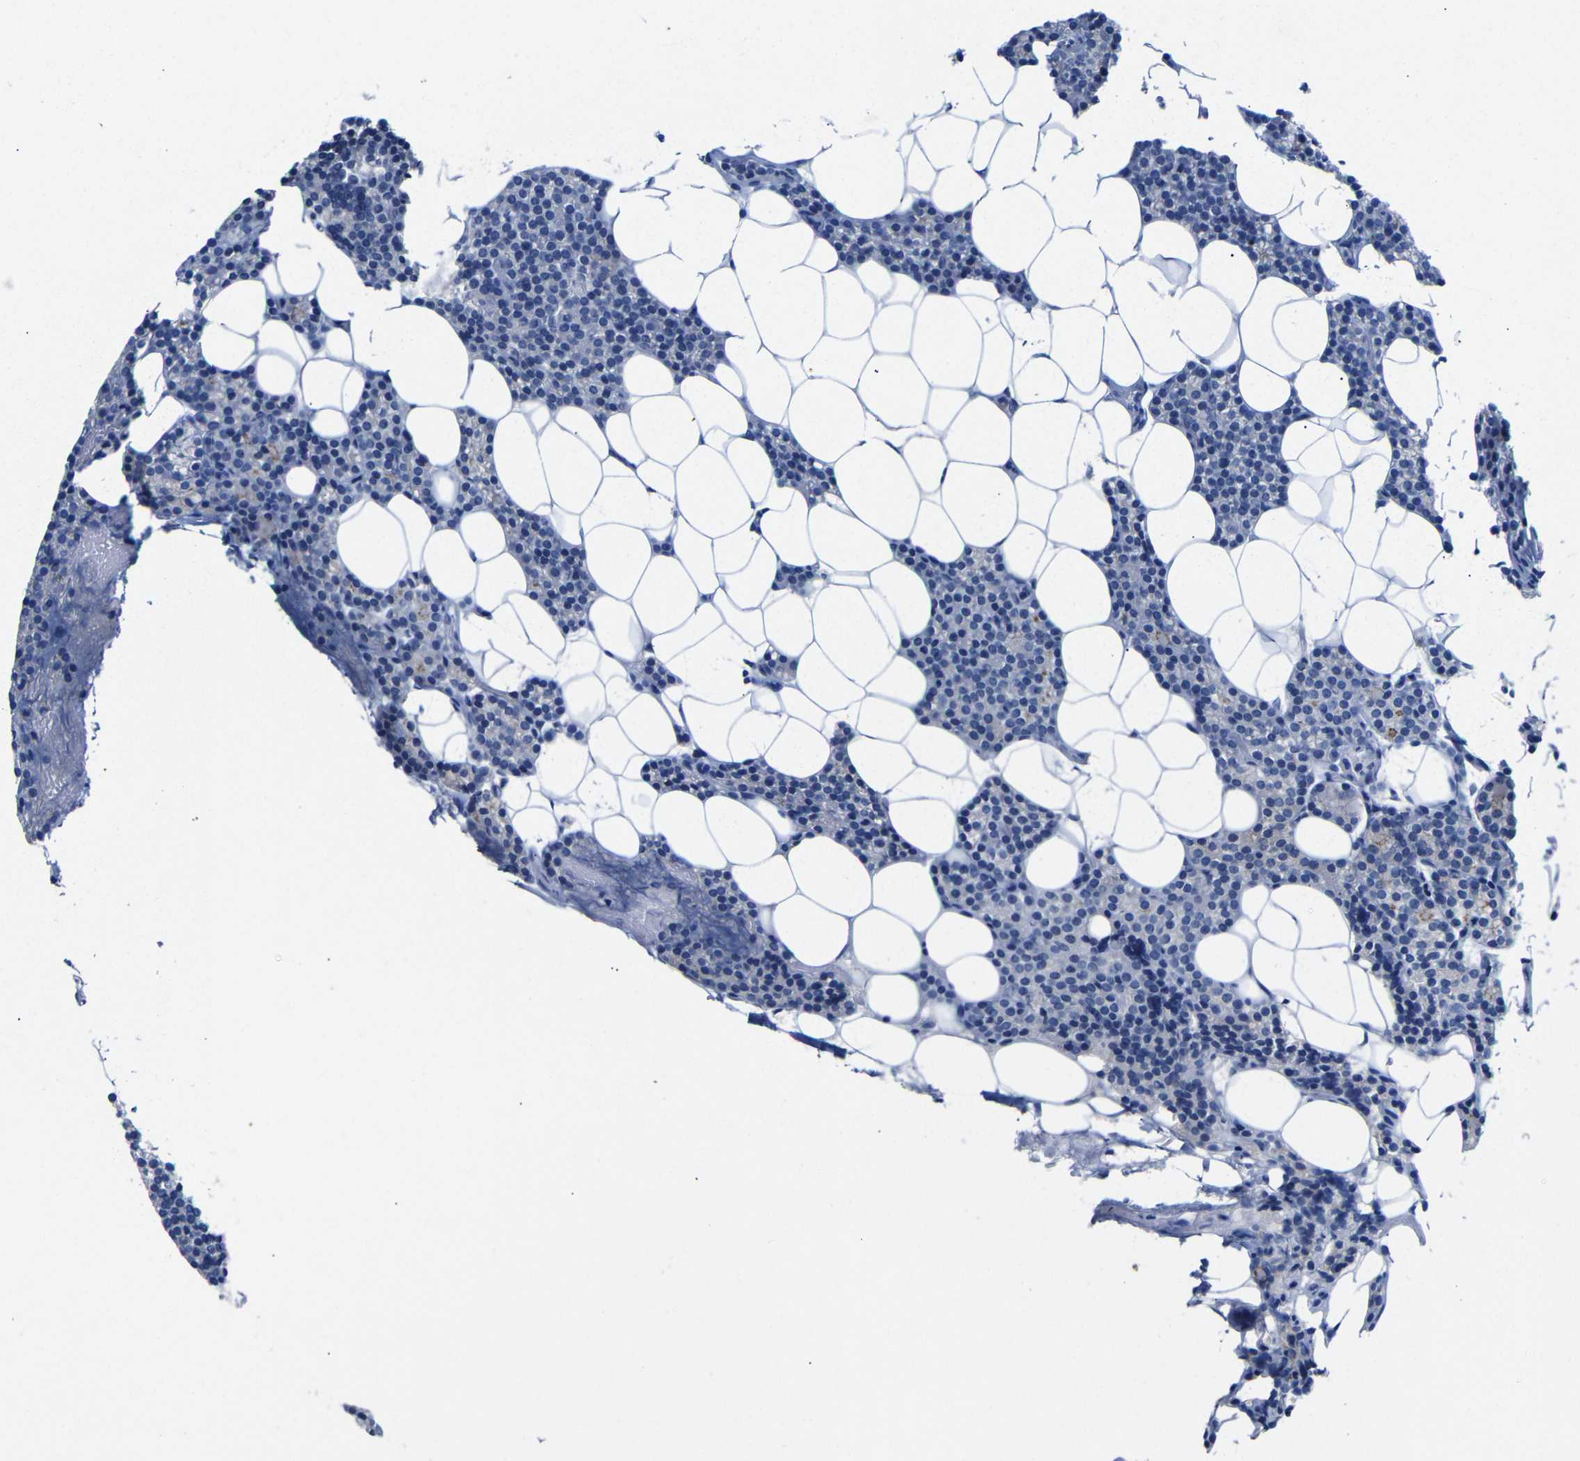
{"staining": {"intensity": "weak", "quantity": "<25%", "location": "cytoplasmic/membranous"}, "tissue": "parathyroid gland", "cell_type": "Glandular cells", "image_type": "normal", "snomed": [{"axis": "morphology", "description": "Normal tissue, NOS"}, {"axis": "morphology", "description": "Adenoma, NOS"}, {"axis": "topography", "description": "Parathyroid gland"}], "caption": "This micrograph is of normal parathyroid gland stained with immunohistochemistry to label a protein in brown with the nuclei are counter-stained blue. There is no positivity in glandular cells. The staining is performed using DAB brown chromogen with nuclei counter-stained in using hematoxylin.", "gene": "CGNL1", "patient": {"sex": "female", "age": 51}}